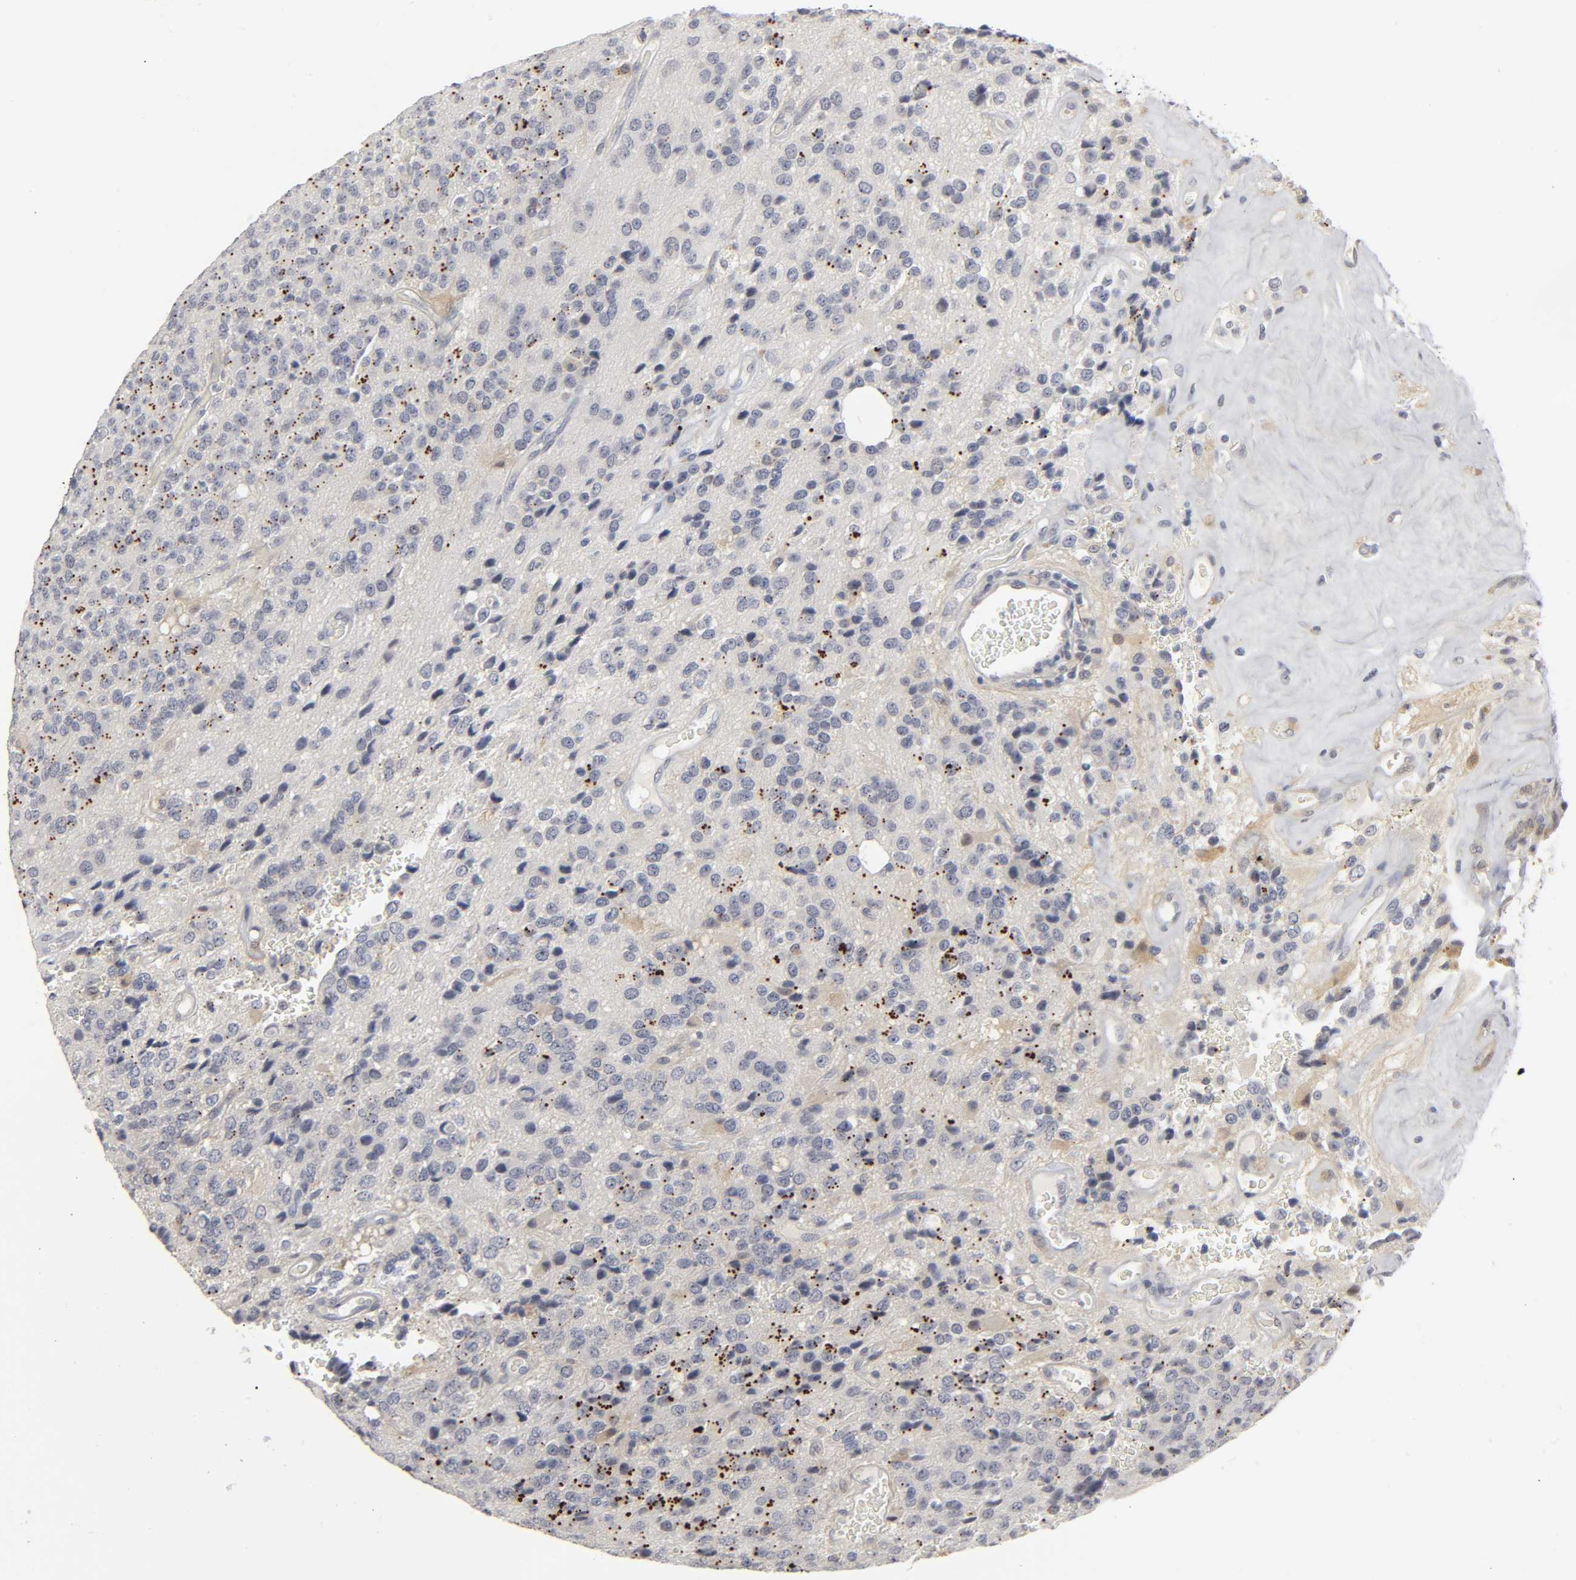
{"staining": {"intensity": "weak", "quantity": "<25%", "location": "cytoplasmic/membranous,nuclear"}, "tissue": "glioma", "cell_type": "Tumor cells", "image_type": "cancer", "snomed": [{"axis": "morphology", "description": "Glioma, malignant, High grade"}, {"axis": "topography", "description": "pancreas cauda"}], "caption": "Glioma stained for a protein using immunohistochemistry (IHC) exhibits no positivity tumor cells.", "gene": "PDLIM3", "patient": {"sex": "male", "age": 60}}